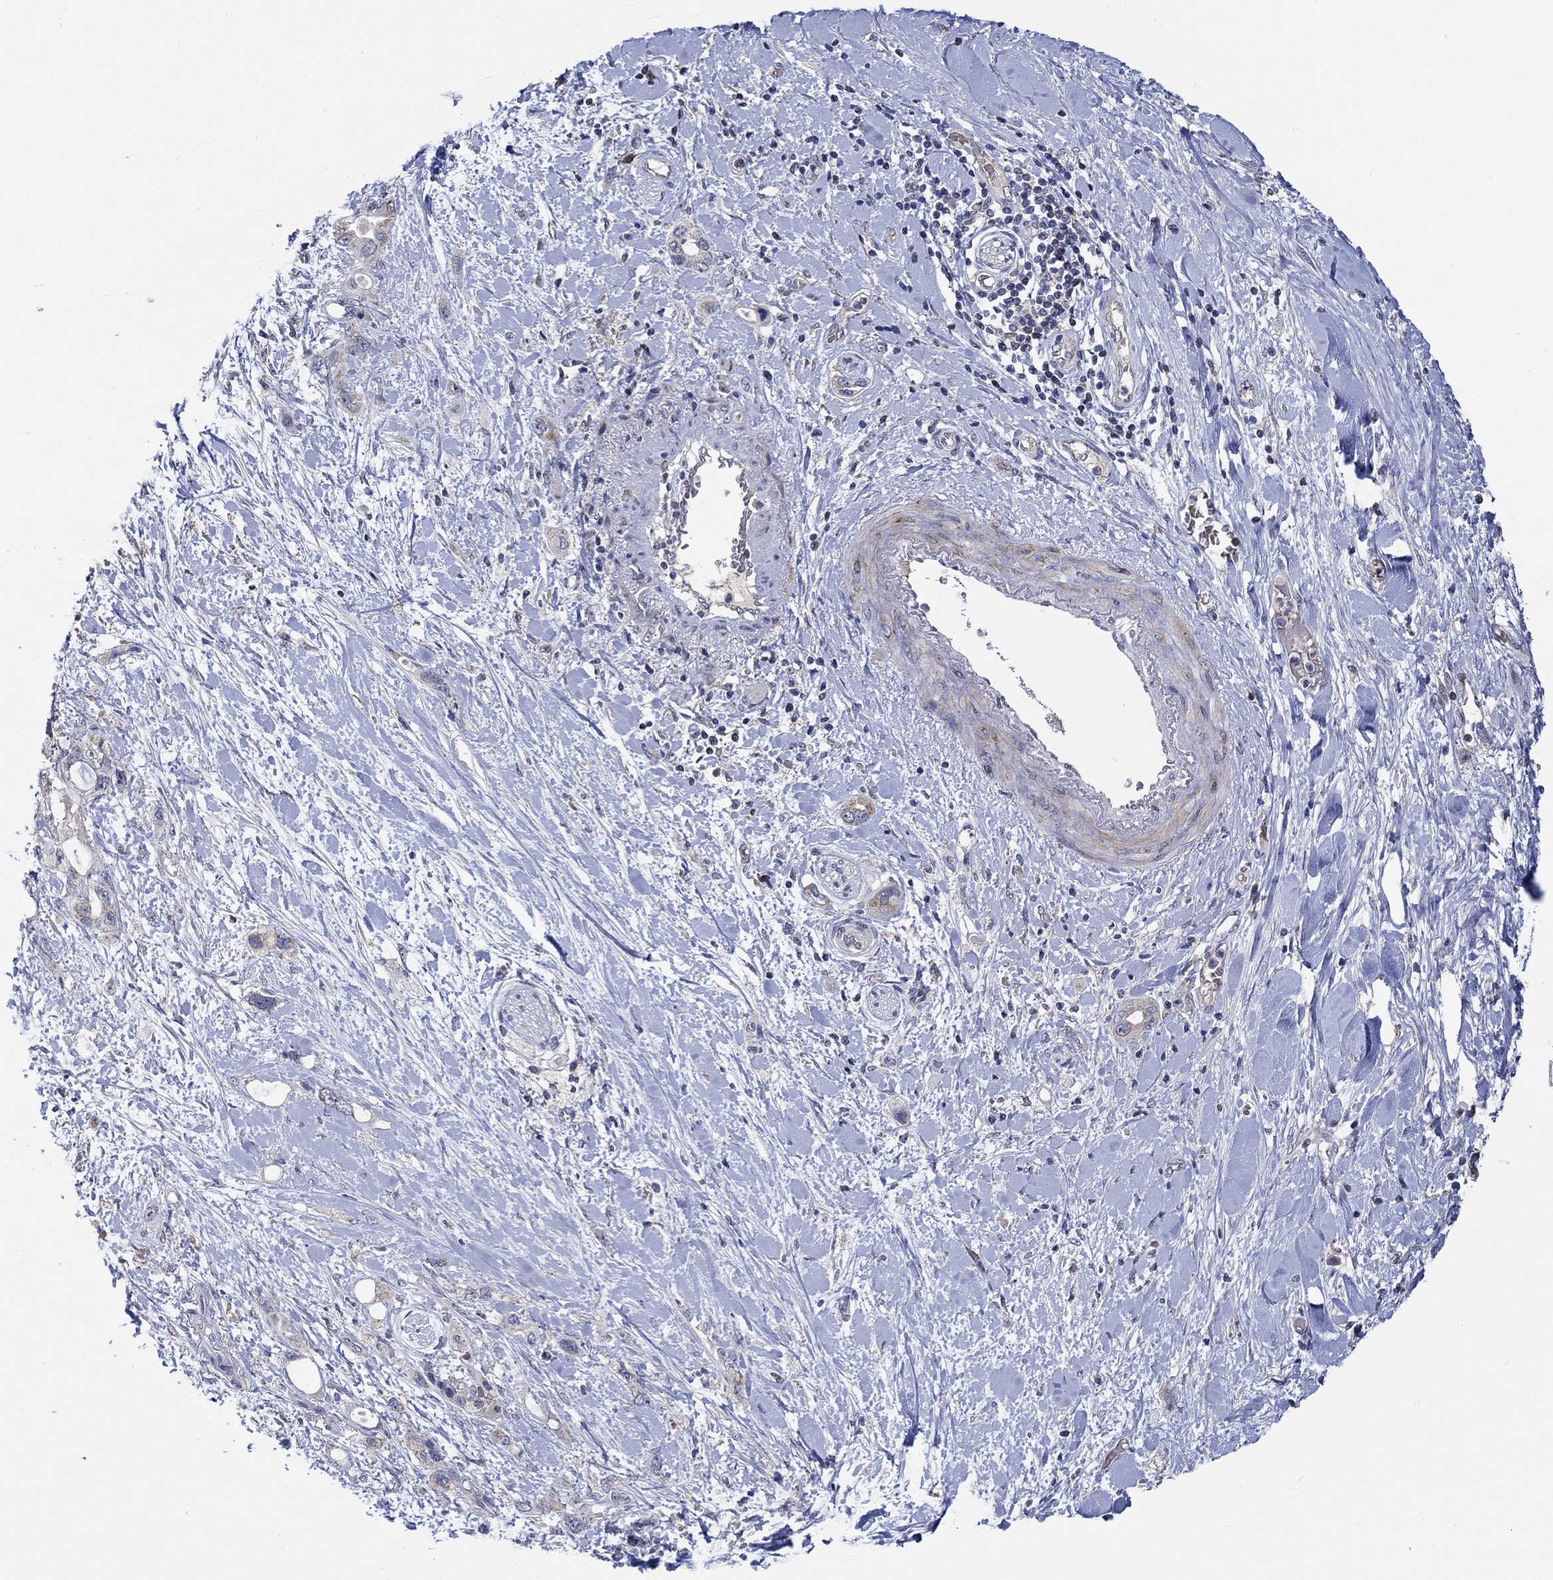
{"staining": {"intensity": "weak", "quantity": "25%-75%", "location": "cytoplasmic/membranous"}, "tissue": "pancreatic cancer", "cell_type": "Tumor cells", "image_type": "cancer", "snomed": [{"axis": "morphology", "description": "Adenocarcinoma, NOS"}, {"axis": "topography", "description": "Pancreas"}], "caption": "Tumor cells display low levels of weak cytoplasmic/membranous positivity in about 25%-75% of cells in adenocarcinoma (pancreatic).", "gene": "WASF1", "patient": {"sex": "female", "age": 56}}